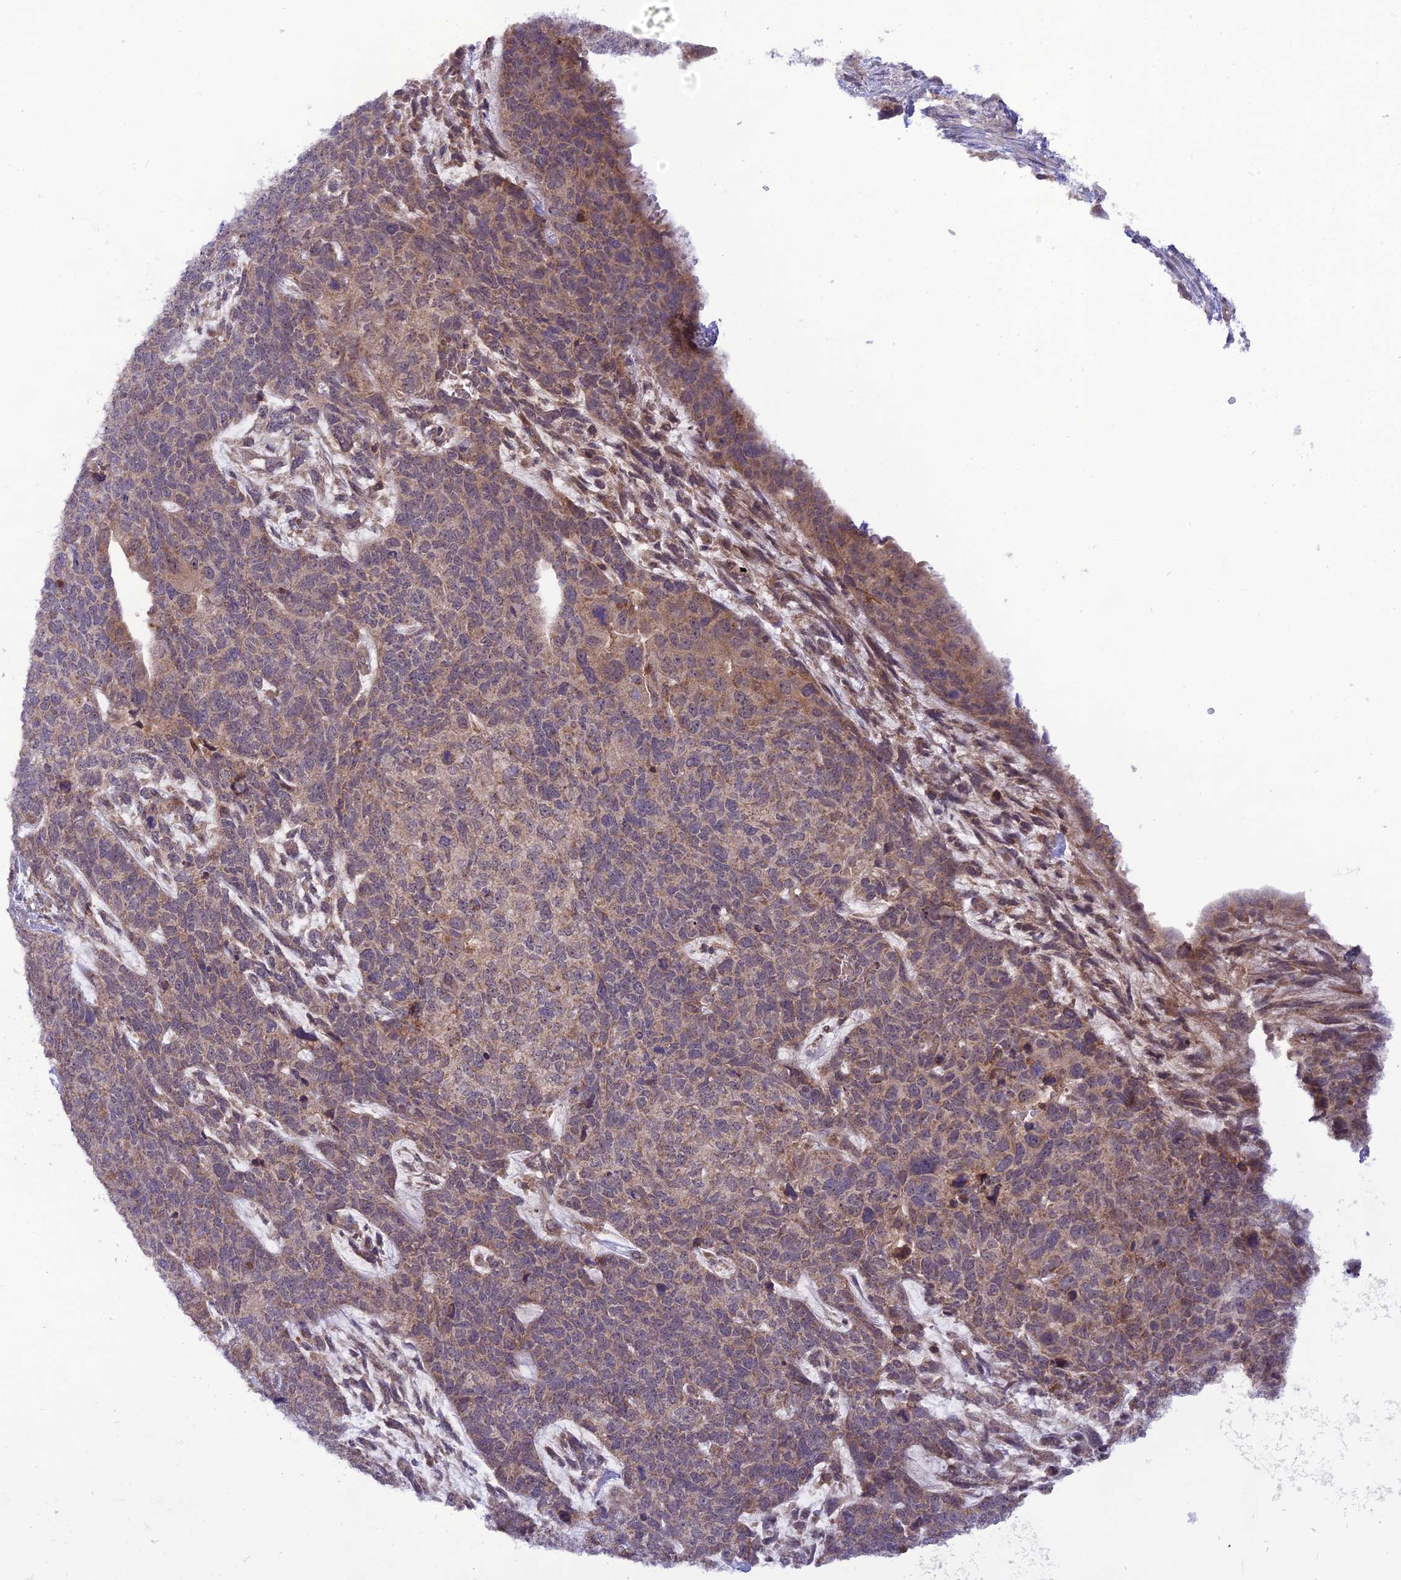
{"staining": {"intensity": "weak", "quantity": ">75%", "location": "cytoplasmic/membranous"}, "tissue": "cervical cancer", "cell_type": "Tumor cells", "image_type": "cancer", "snomed": [{"axis": "morphology", "description": "Squamous cell carcinoma, NOS"}, {"axis": "topography", "description": "Cervix"}], "caption": "DAB (3,3'-diaminobenzidine) immunohistochemical staining of human cervical cancer (squamous cell carcinoma) demonstrates weak cytoplasmic/membranous protein positivity in about >75% of tumor cells.", "gene": "NDUFC1", "patient": {"sex": "female", "age": 63}}